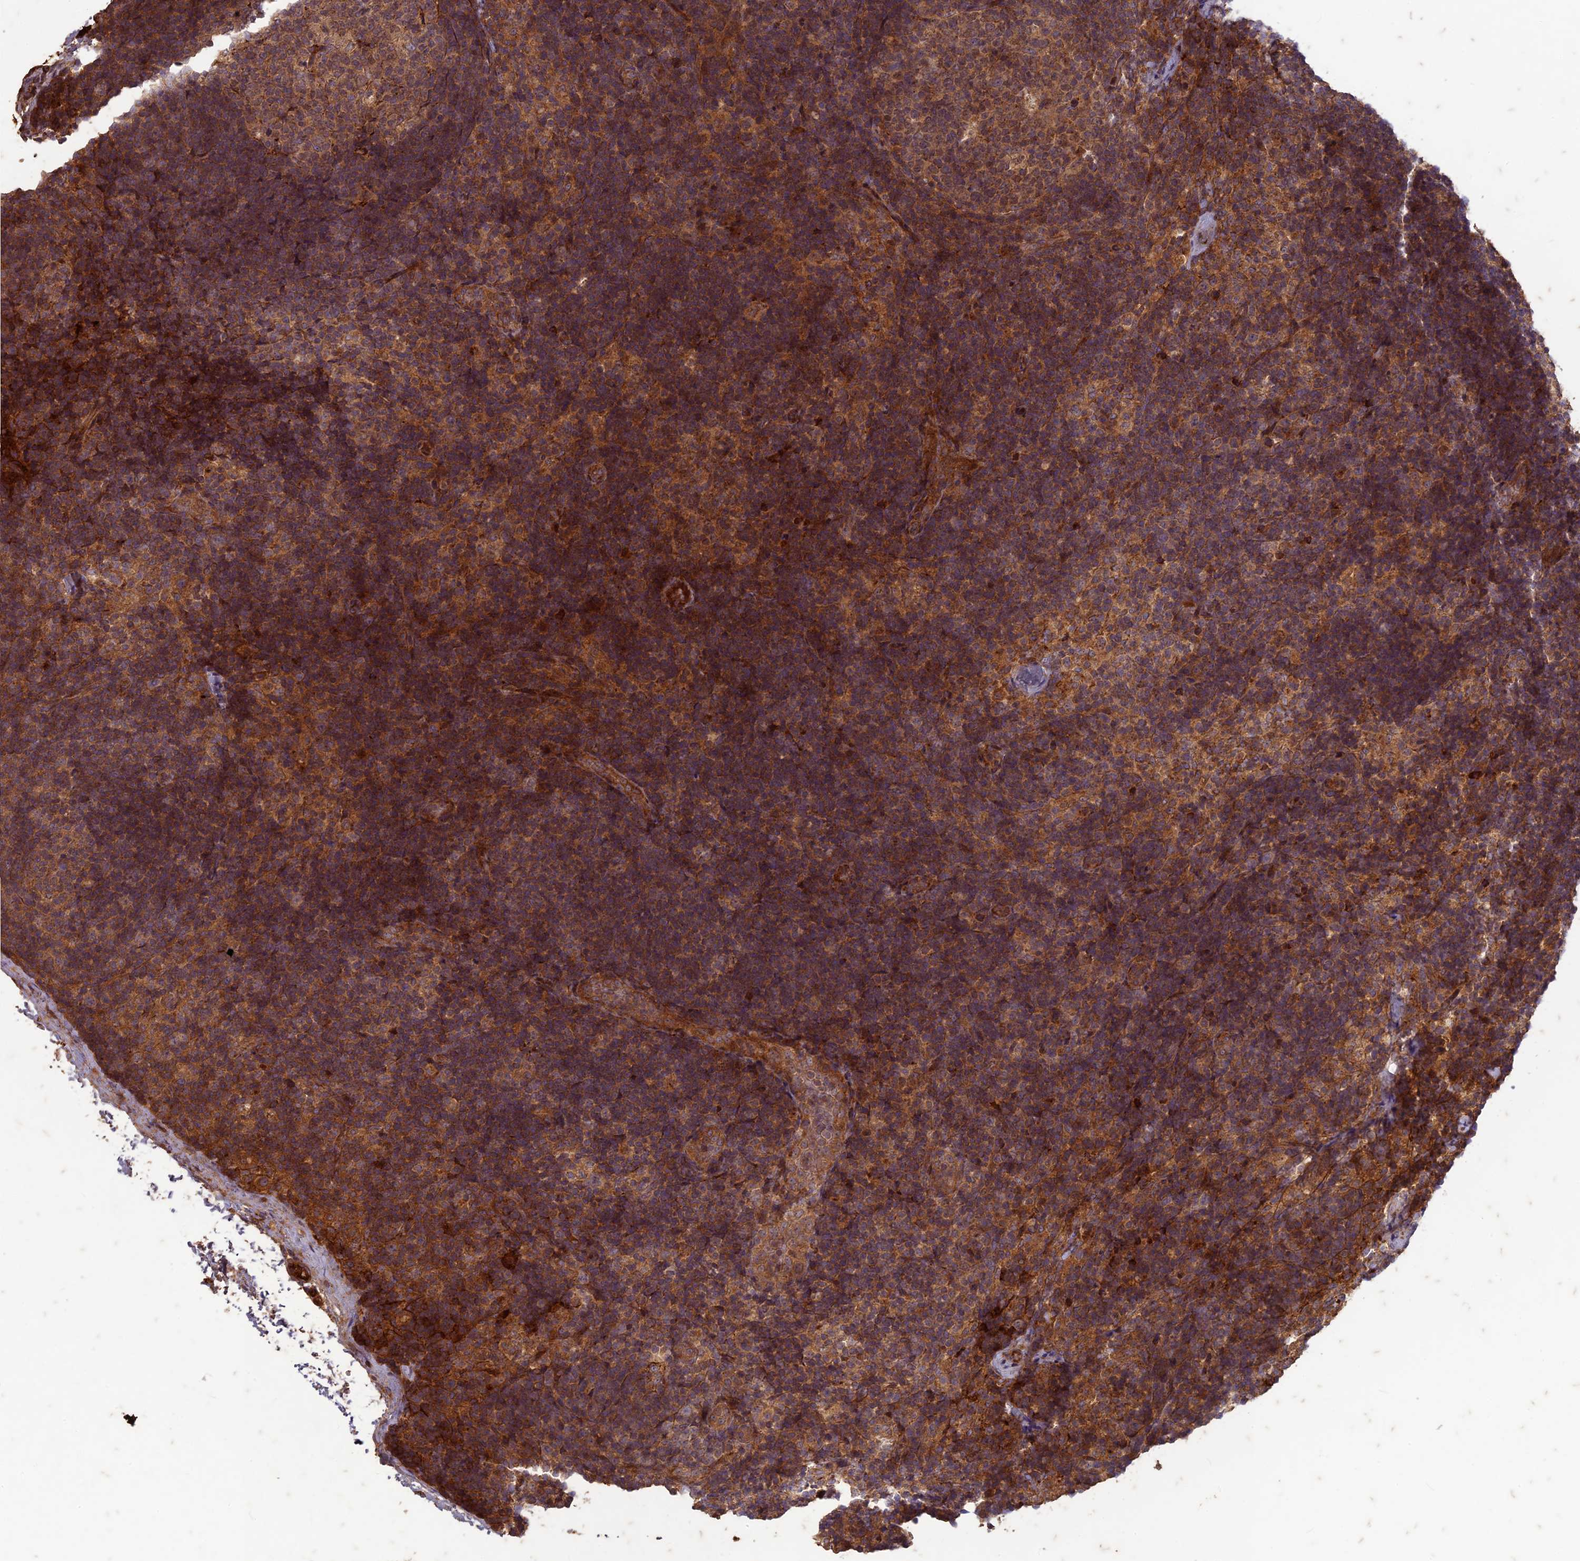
{"staining": {"intensity": "moderate", "quantity": "25%-75%", "location": "cytoplasmic/membranous"}, "tissue": "lymph node", "cell_type": "Germinal center cells", "image_type": "normal", "snomed": [{"axis": "morphology", "description": "Normal tissue, NOS"}, {"axis": "topography", "description": "Lymph node"}], "caption": "Immunohistochemistry (IHC) histopathology image of unremarkable human lymph node stained for a protein (brown), which reveals medium levels of moderate cytoplasmic/membranous staining in approximately 25%-75% of germinal center cells.", "gene": "TCF25", "patient": {"sex": "female", "age": 22}}